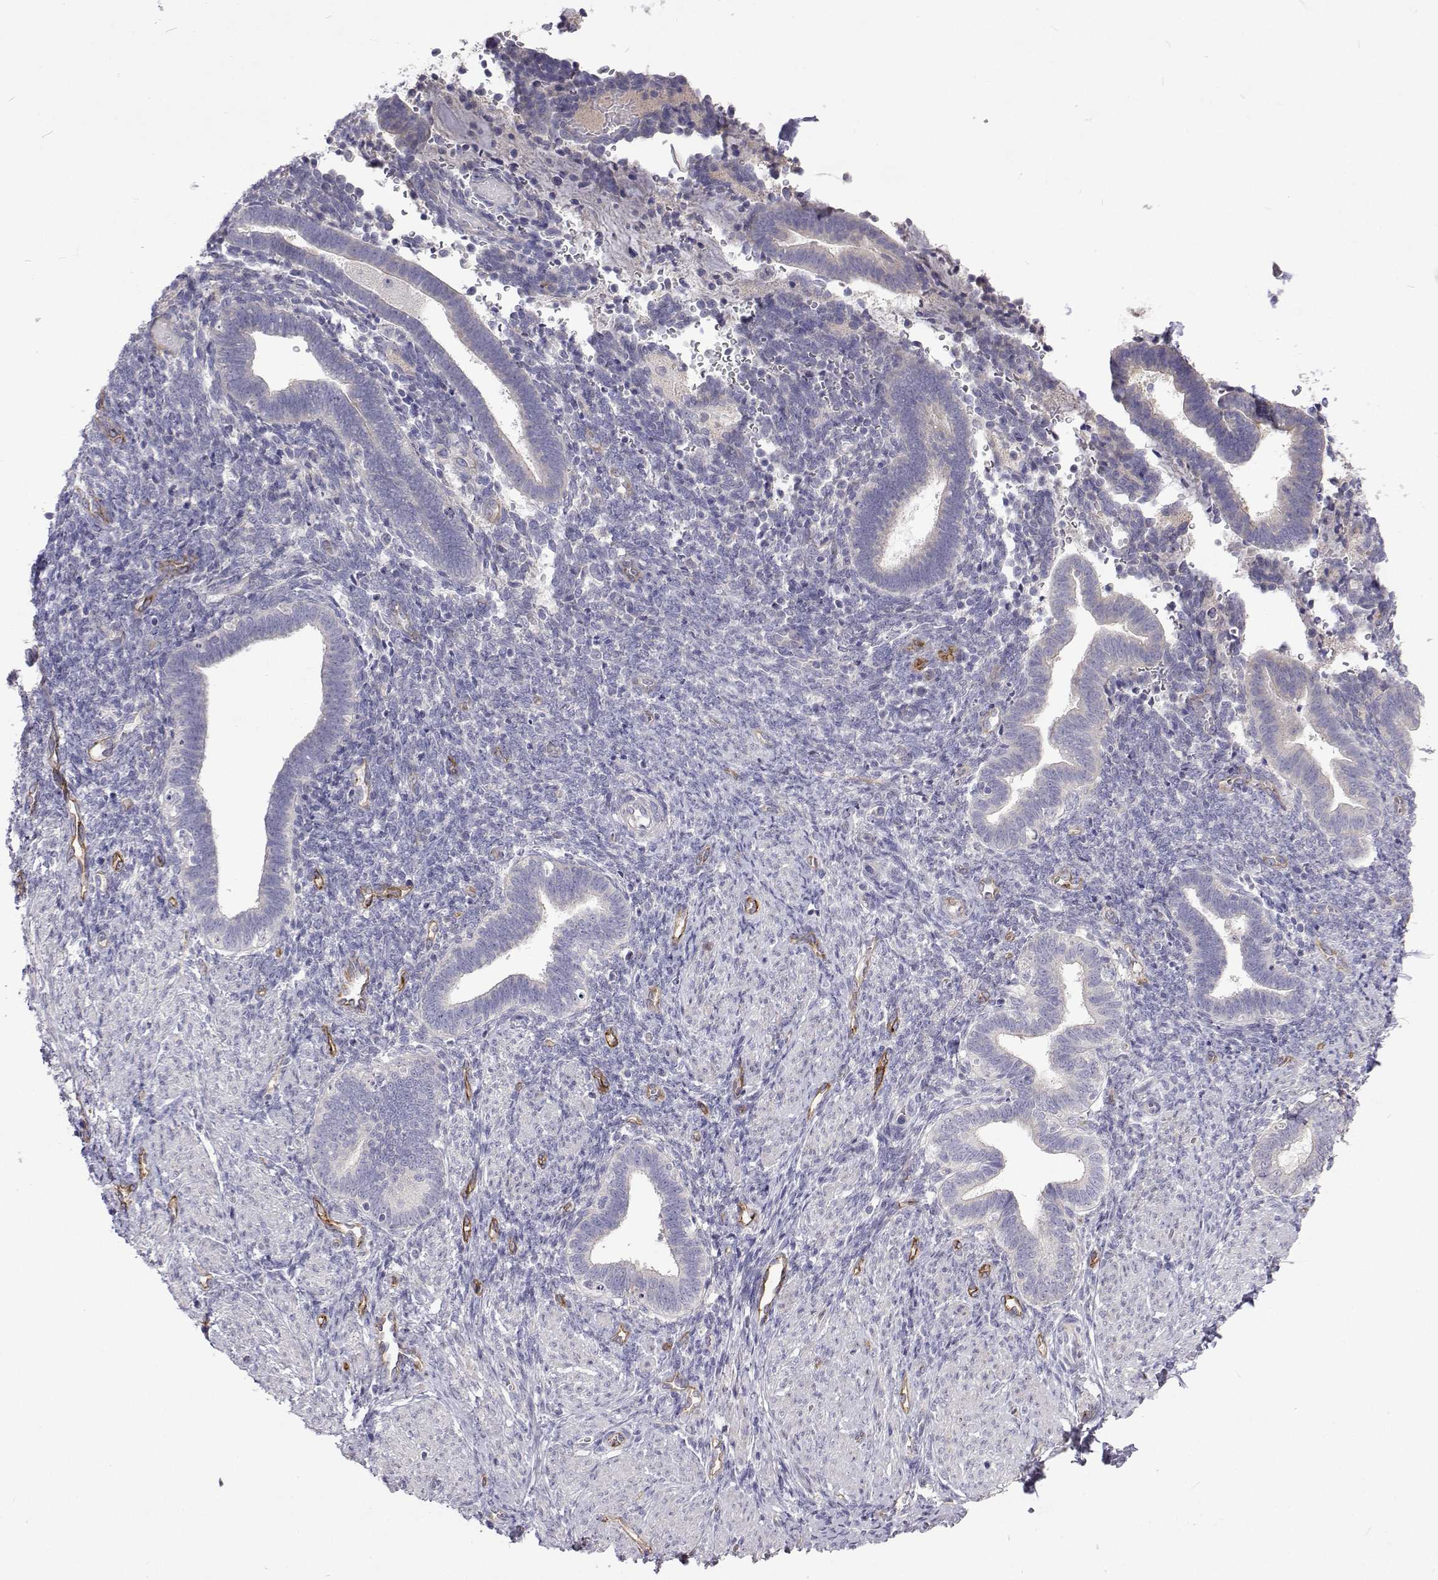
{"staining": {"intensity": "negative", "quantity": "none", "location": "none"}, "tissue": "endometrium", "cell_type": "Cells in endometrial stroma", "image_type": "normal", "snomed": [{"axis": "morphology", "description": "Normal tissue, NOS"}, {"axis": "topography", "description": "Endometrium"}], "caption": "This is a photomicrograph of immunohistochemistry (IHC) staining of normal endometrium, which shows no expression in cells in endometrial stroma.", "gene": "NPR3", "patient": {"sex": "female", "age": 34}}